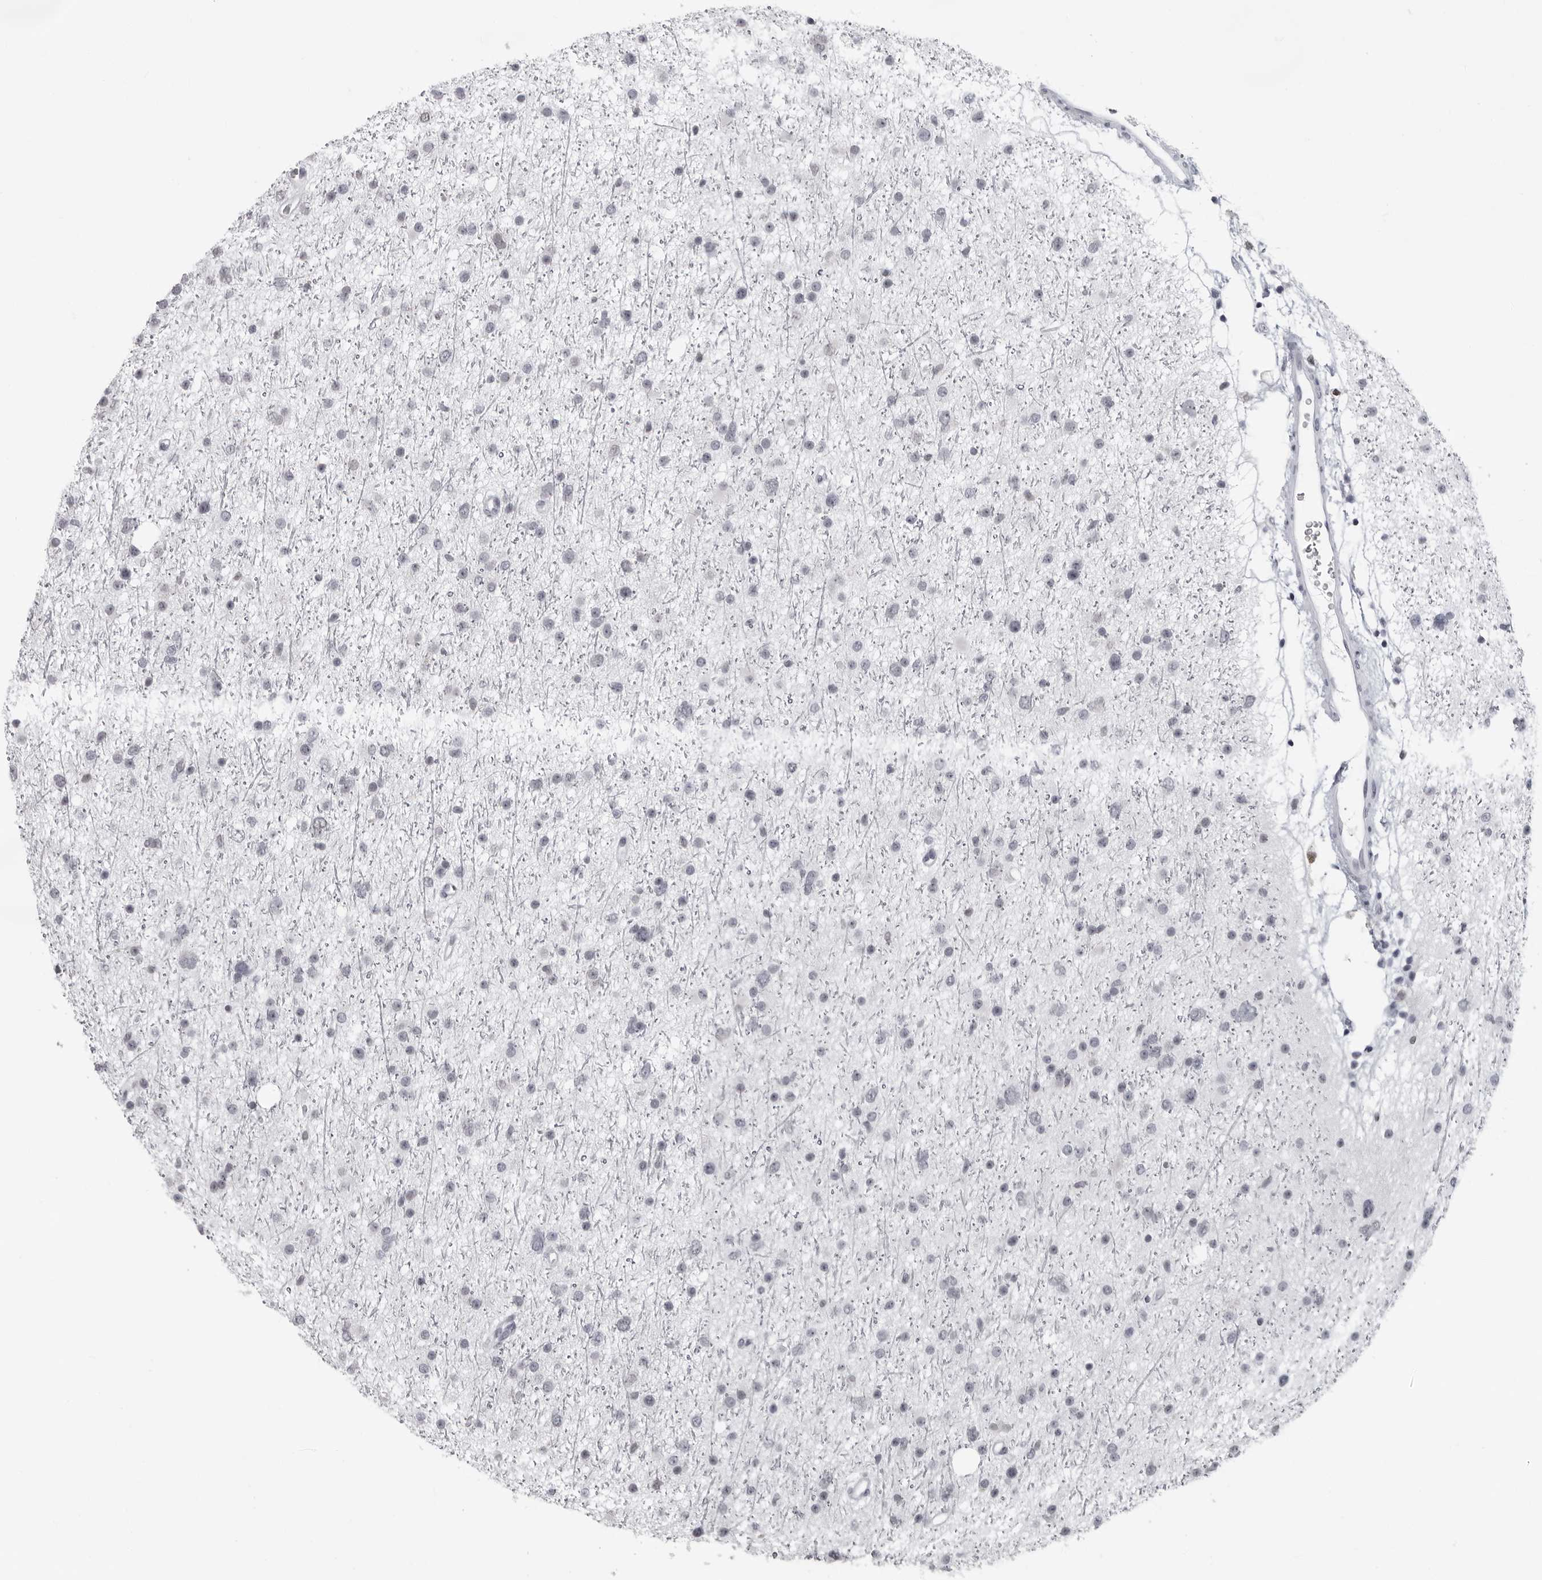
{"staining": {"intensity": "negative", "quantity": "none", "location": "none"}, "tissue": "glioma", "cell_type": "Tumor cells", "image_type": "cancer", "snomed": [{"axis": "morphology", "description": "Glioma, malignant, Low grade"}, {"axis": "topography", "description": "Cerebral cortex"}], "caption": "High magnification brightfield microscopy of malignant glioma (low-grade) stained with DAB (3,3'-diaminobenzidine) (brown) and counterstained with hematoxylin (blue): tumor cells show no significant positivity.", "gene": "LZIC", "patient": {"sex": "female", "age": 39}}